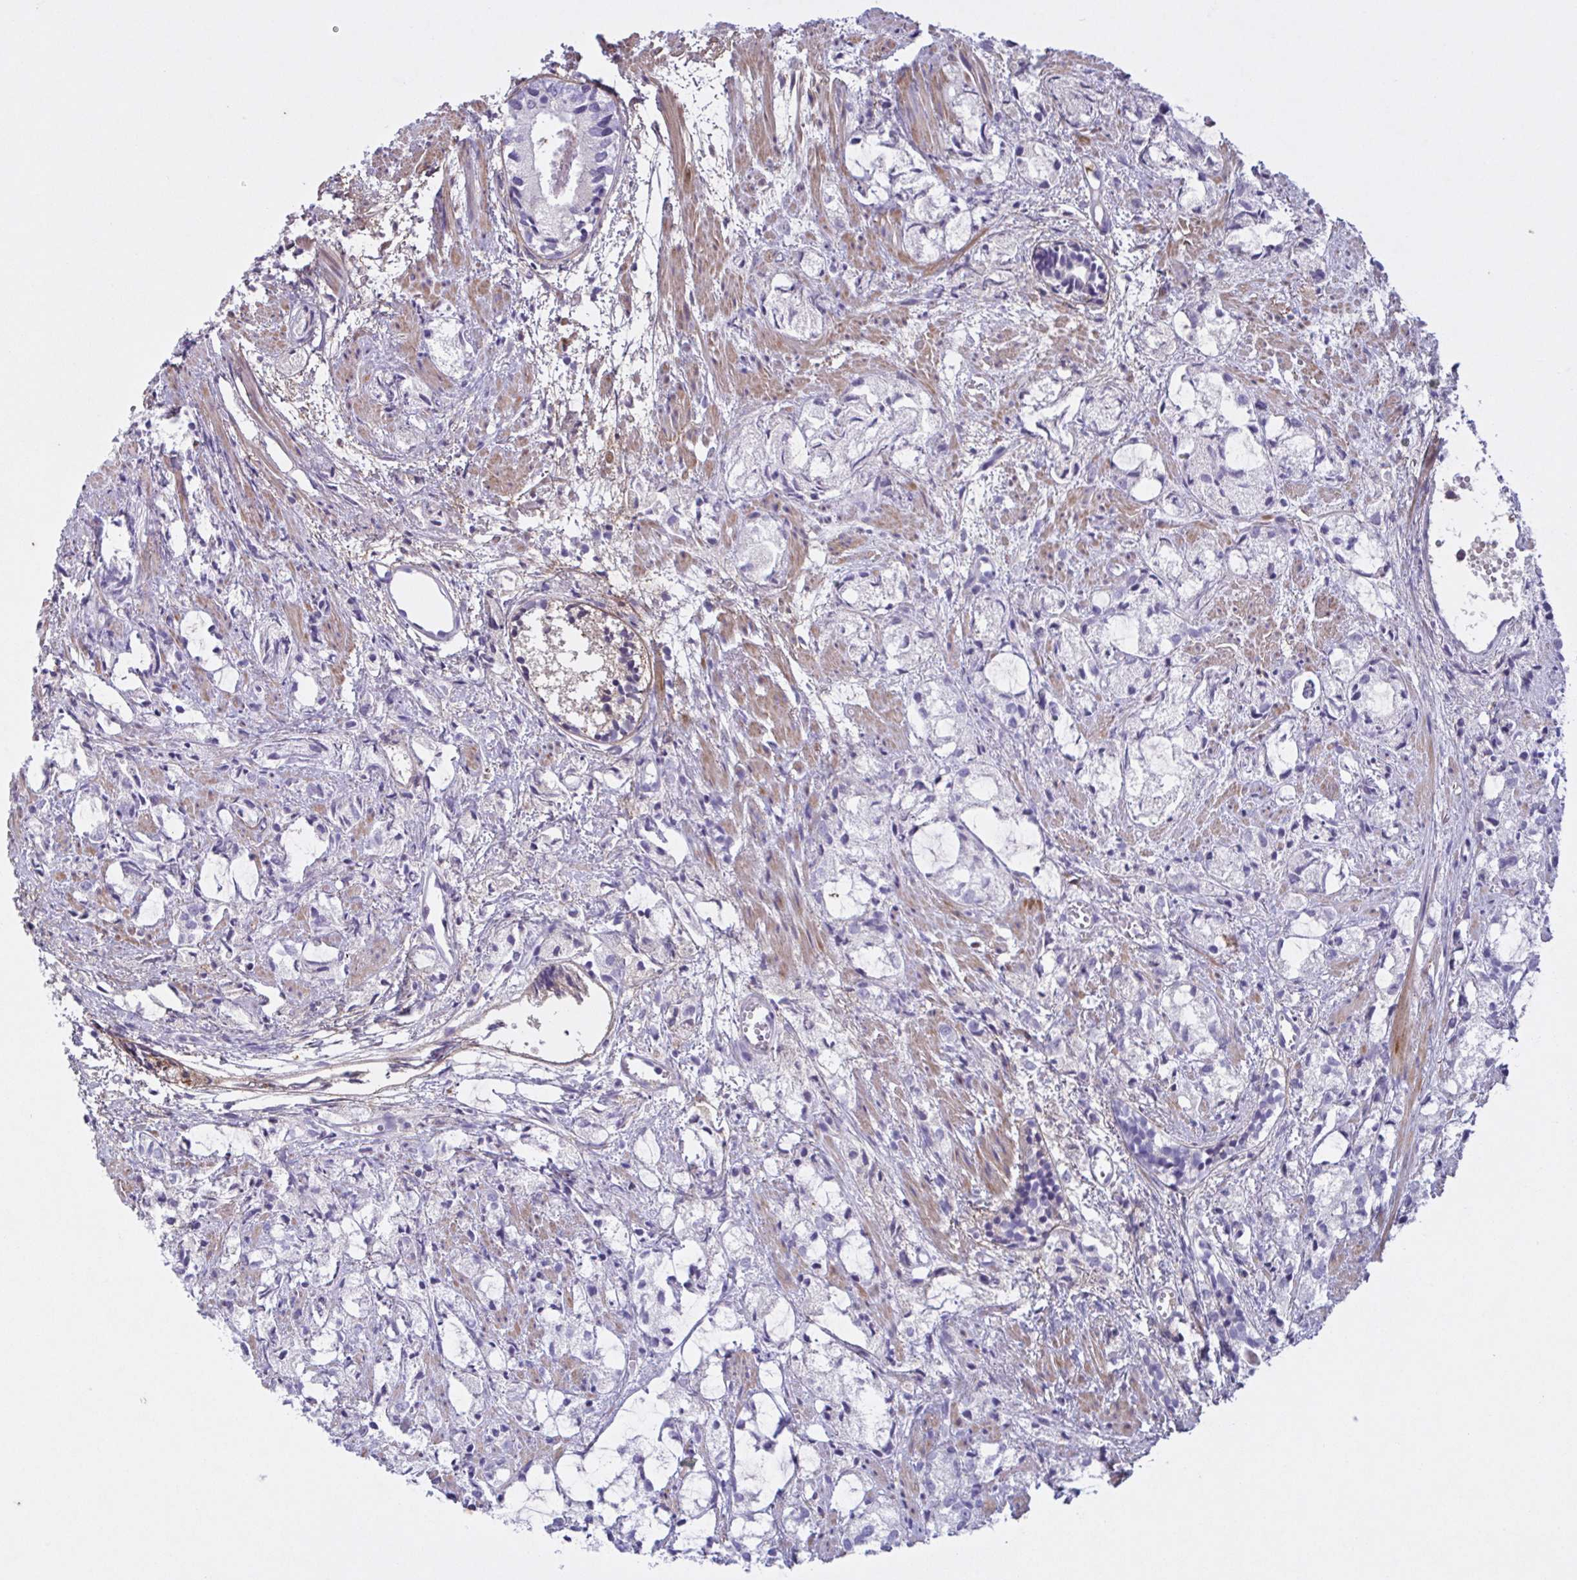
{"staining": {"intensity": "negative", "quantity": "none", "location": "none"}, "tissue": "prostate cancer", "cell_type": "Tumor cells", "image_type": "cancer", "snomed": [{"axis": "morphology", "description": "Adenocarcinoma, High grade"}, {"axis": "topography", "description": "Prostate"}], "caption": "An immunohistochemistry photomicrograph of adenocarcinoma (high-grade) (prostate) is shown. There is no staining in tumor cells of adenocarcinoma (high-grade) (prostate). Nuclei are stained in blue.", "gene": "F13B", "patient": {"sex": "male", "age": 85}}